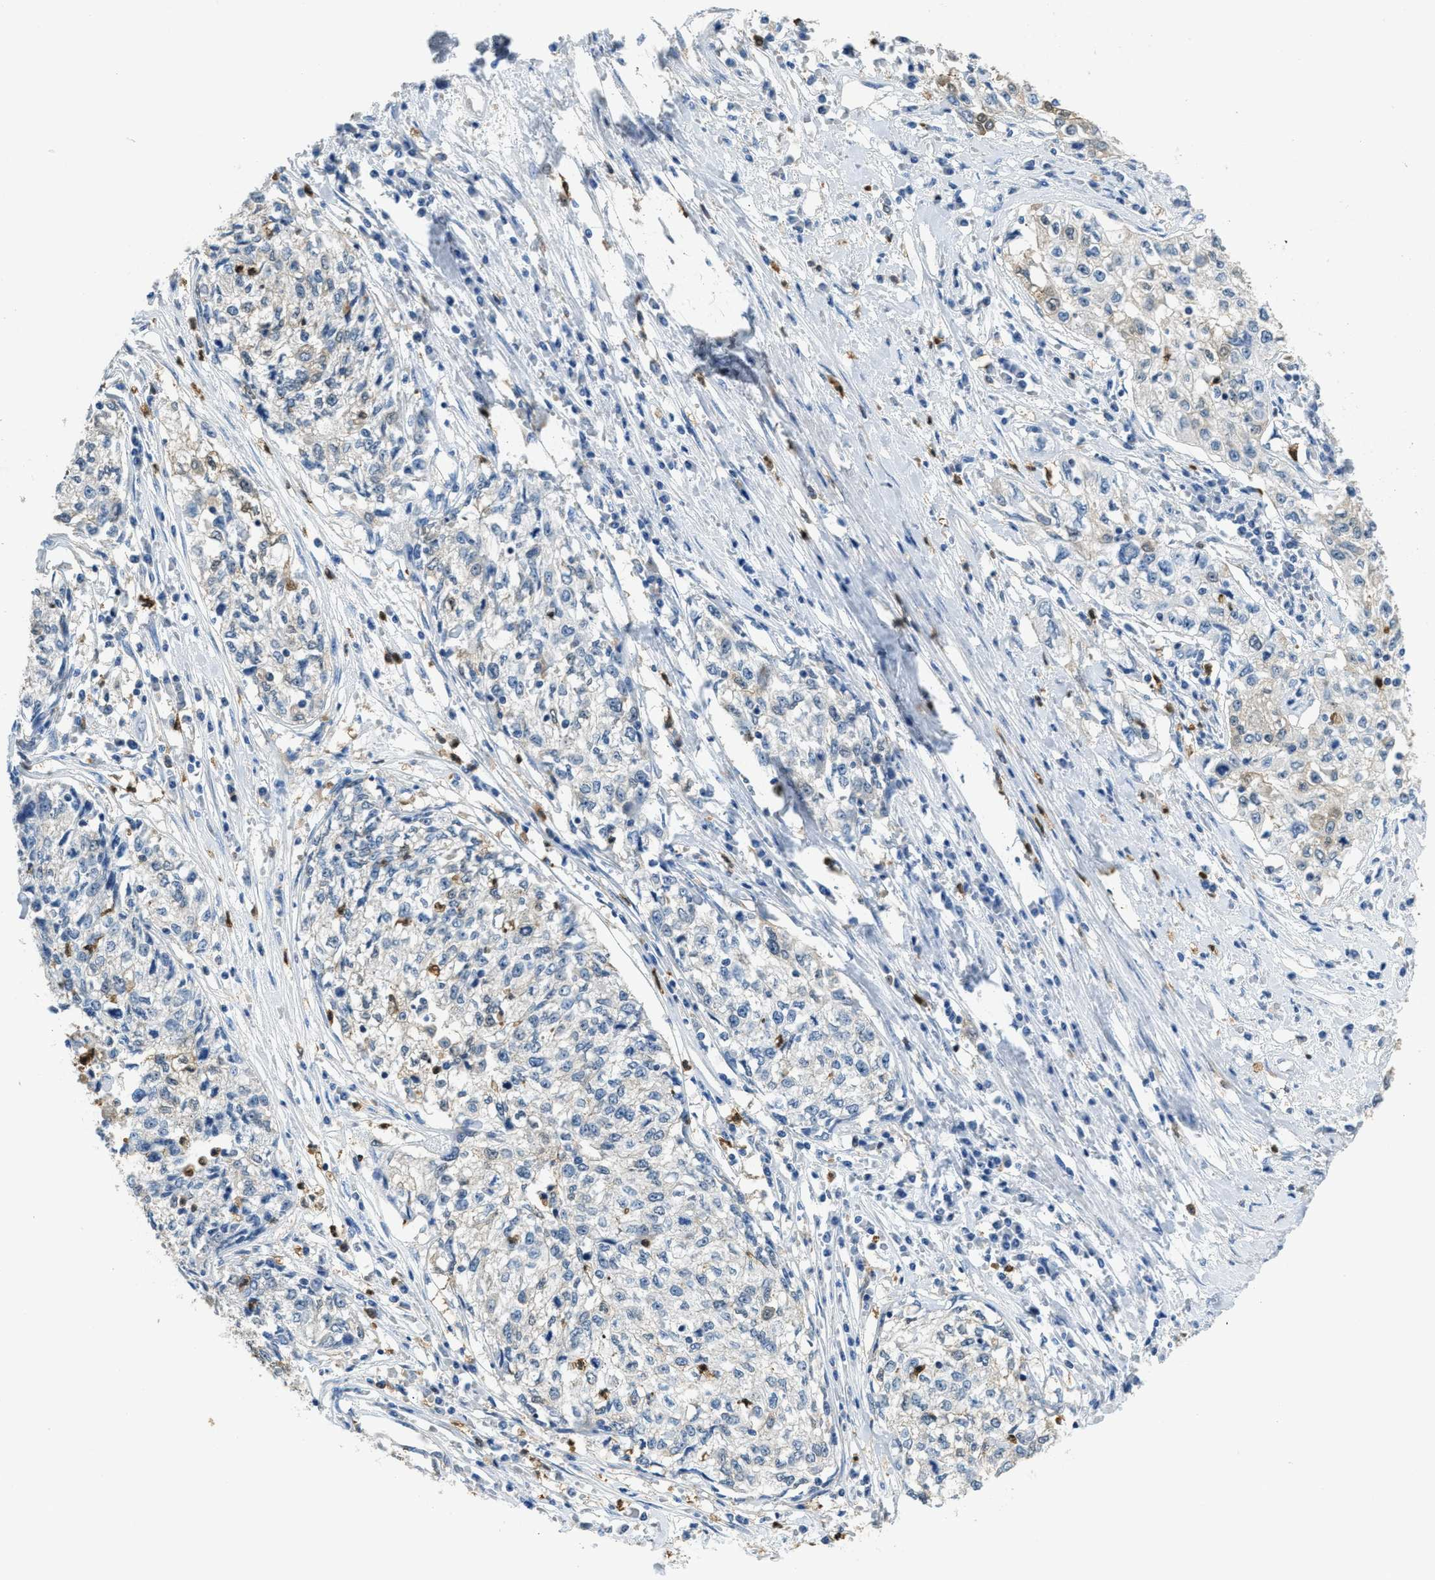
{"staining": {"intensity": "negative", "quantity": "none", "location": "none"}, "tissue": "cervical cancer", "cell_type": "Tumor cells", "image_type": "cancer", "snomed": [{"axis": "morphology", "description": "Squamous cell carcinoma, NOS"}, {"axis": "topography", "description": "Cervix"}], "caption": "IHC micrograph of human cervical cancer (squamous cell carcinoma) stained for a protein (brown), which demonstrates no staining in tumor cells.", "gene": "SERPINB1", "patient": {"sex": "female", "age": 57}}